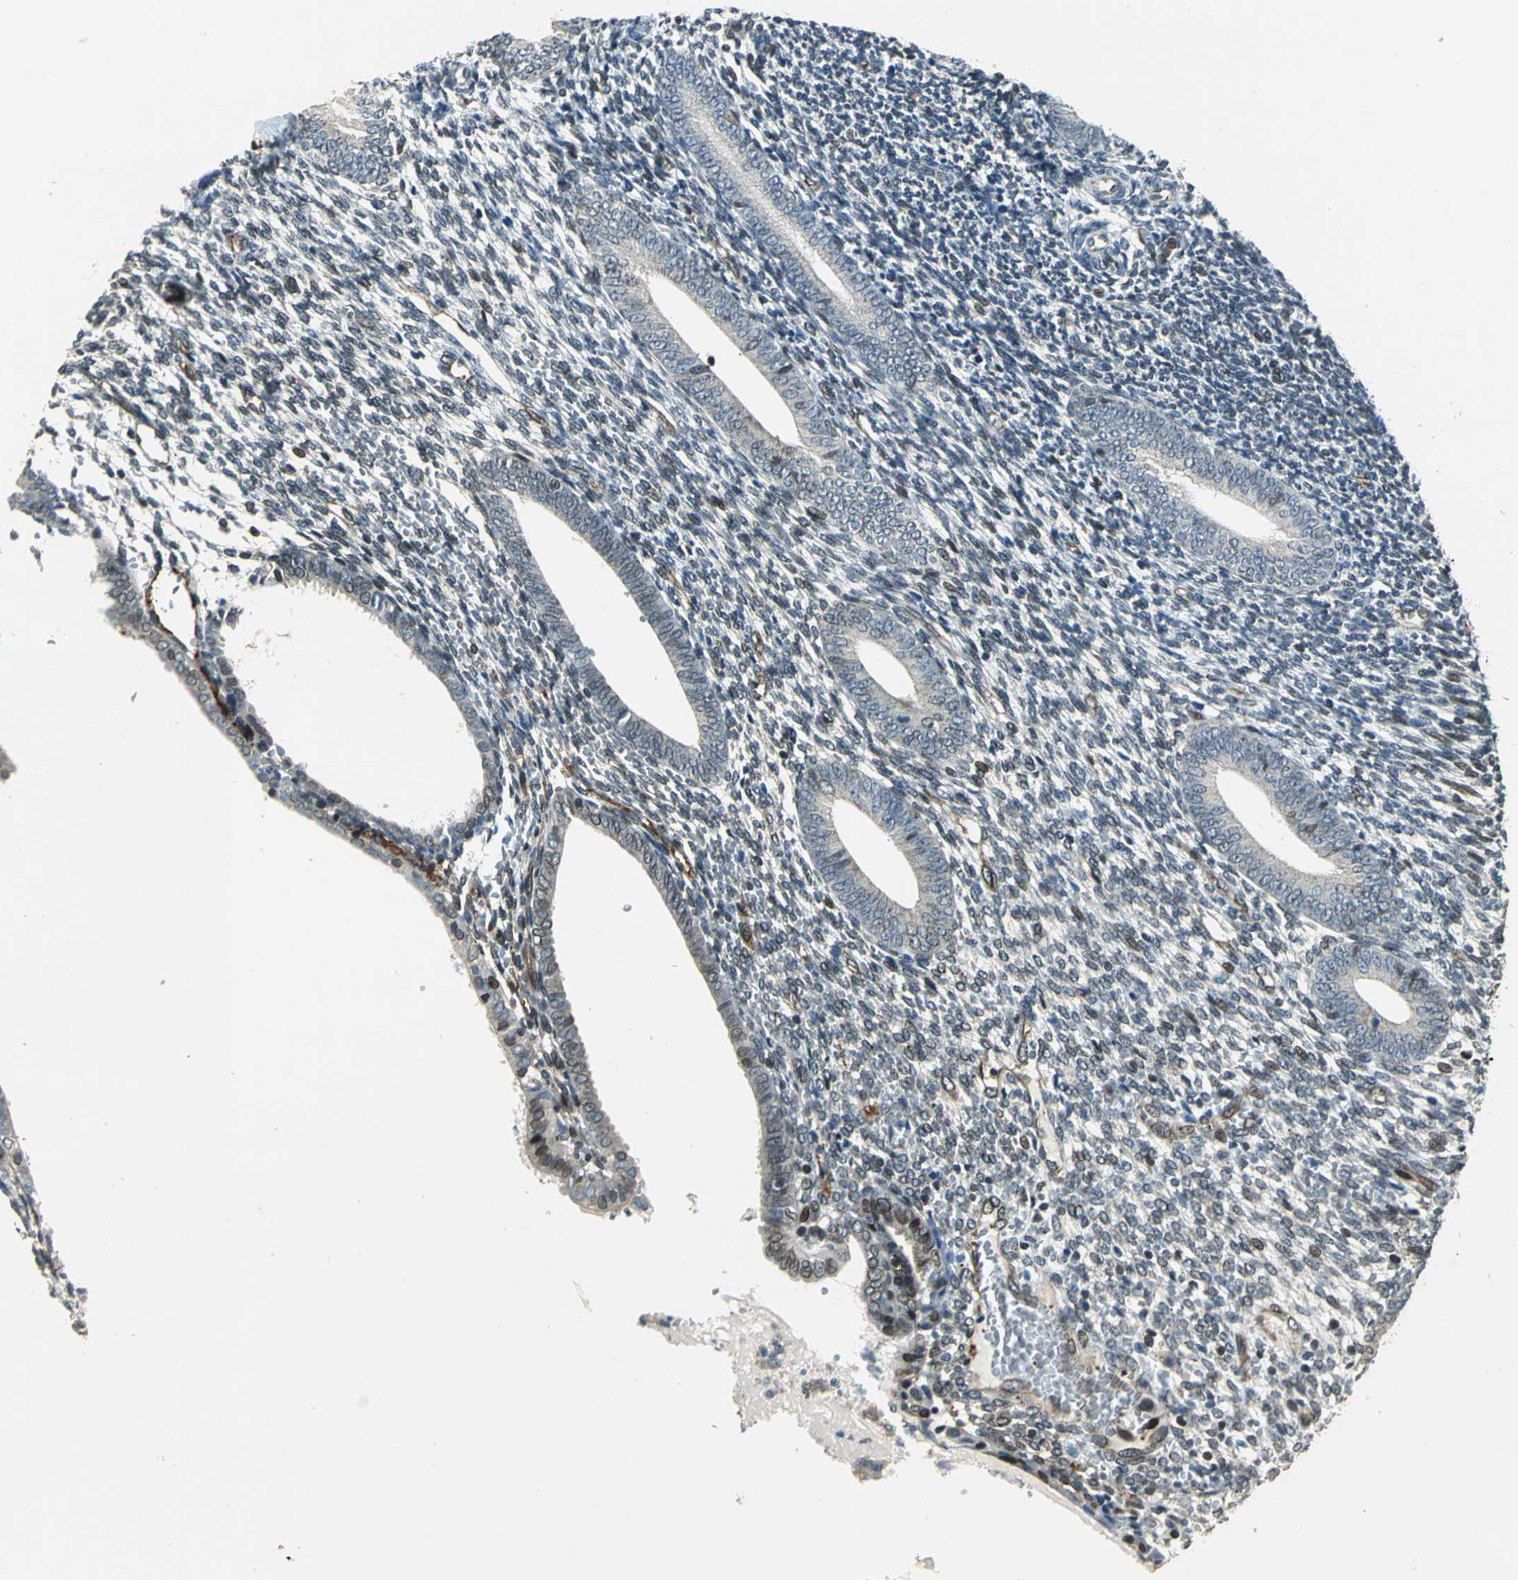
{"staining": {"intensity": "moderate", "quantity": "25%-75%", "location": "nuclear"}, "tissue": "endometrium", "cell_type": "Cells in endometrial stroma", "image_type": "normal", "snomed": [{"axis": "morphology", "description": "Normal tissue, NOS"}, {"axis": "topography", "description": "Endometrium"}], "caption": "Cells in endometrial stroma exhibit medium levels of moderate nuclear positivity in about 25%-75% of cells in benign human endometrium.", "gene": "BRIP1", "patient": {"sex": "female", "age": 57}}